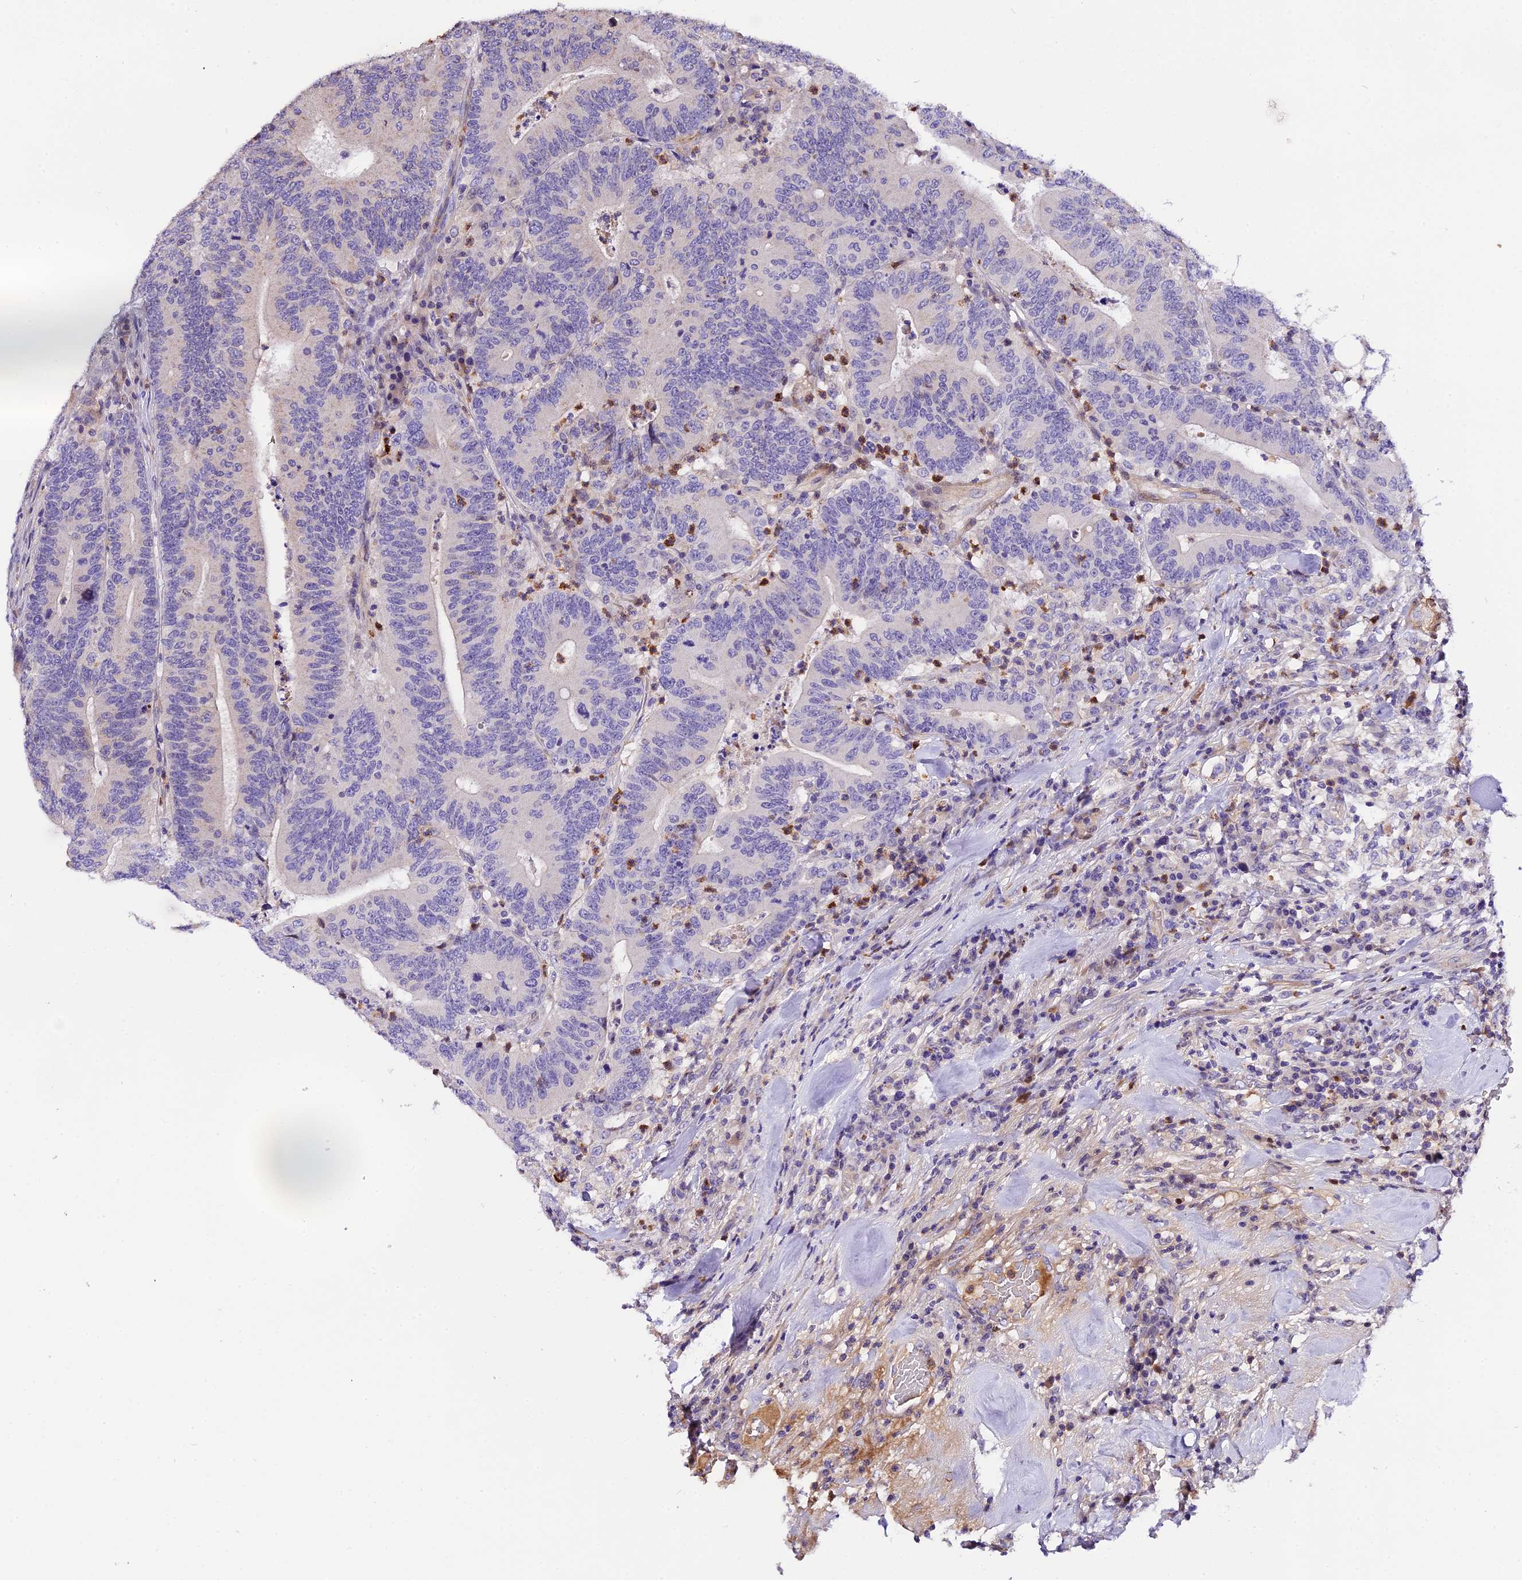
{"staining": {"intensity": "negative", "quantity": "none", "location": "none"}, "tissue": "colorectal cancer", "cell_type": "Tumor cells", "image_type": "cancer", "snomed": [{"axis": "morphology", "description": "Adenocarcinoma, NOS"}, {"axis": "topography", "description": "Colon"}], "caption": "Protein analysis of colorectal cancer (adenocarcinoma) reveals no significant expression in tumor cells.", "gene": "MAP3K7CL", "patient": {"sex": "female", "age": 66}}